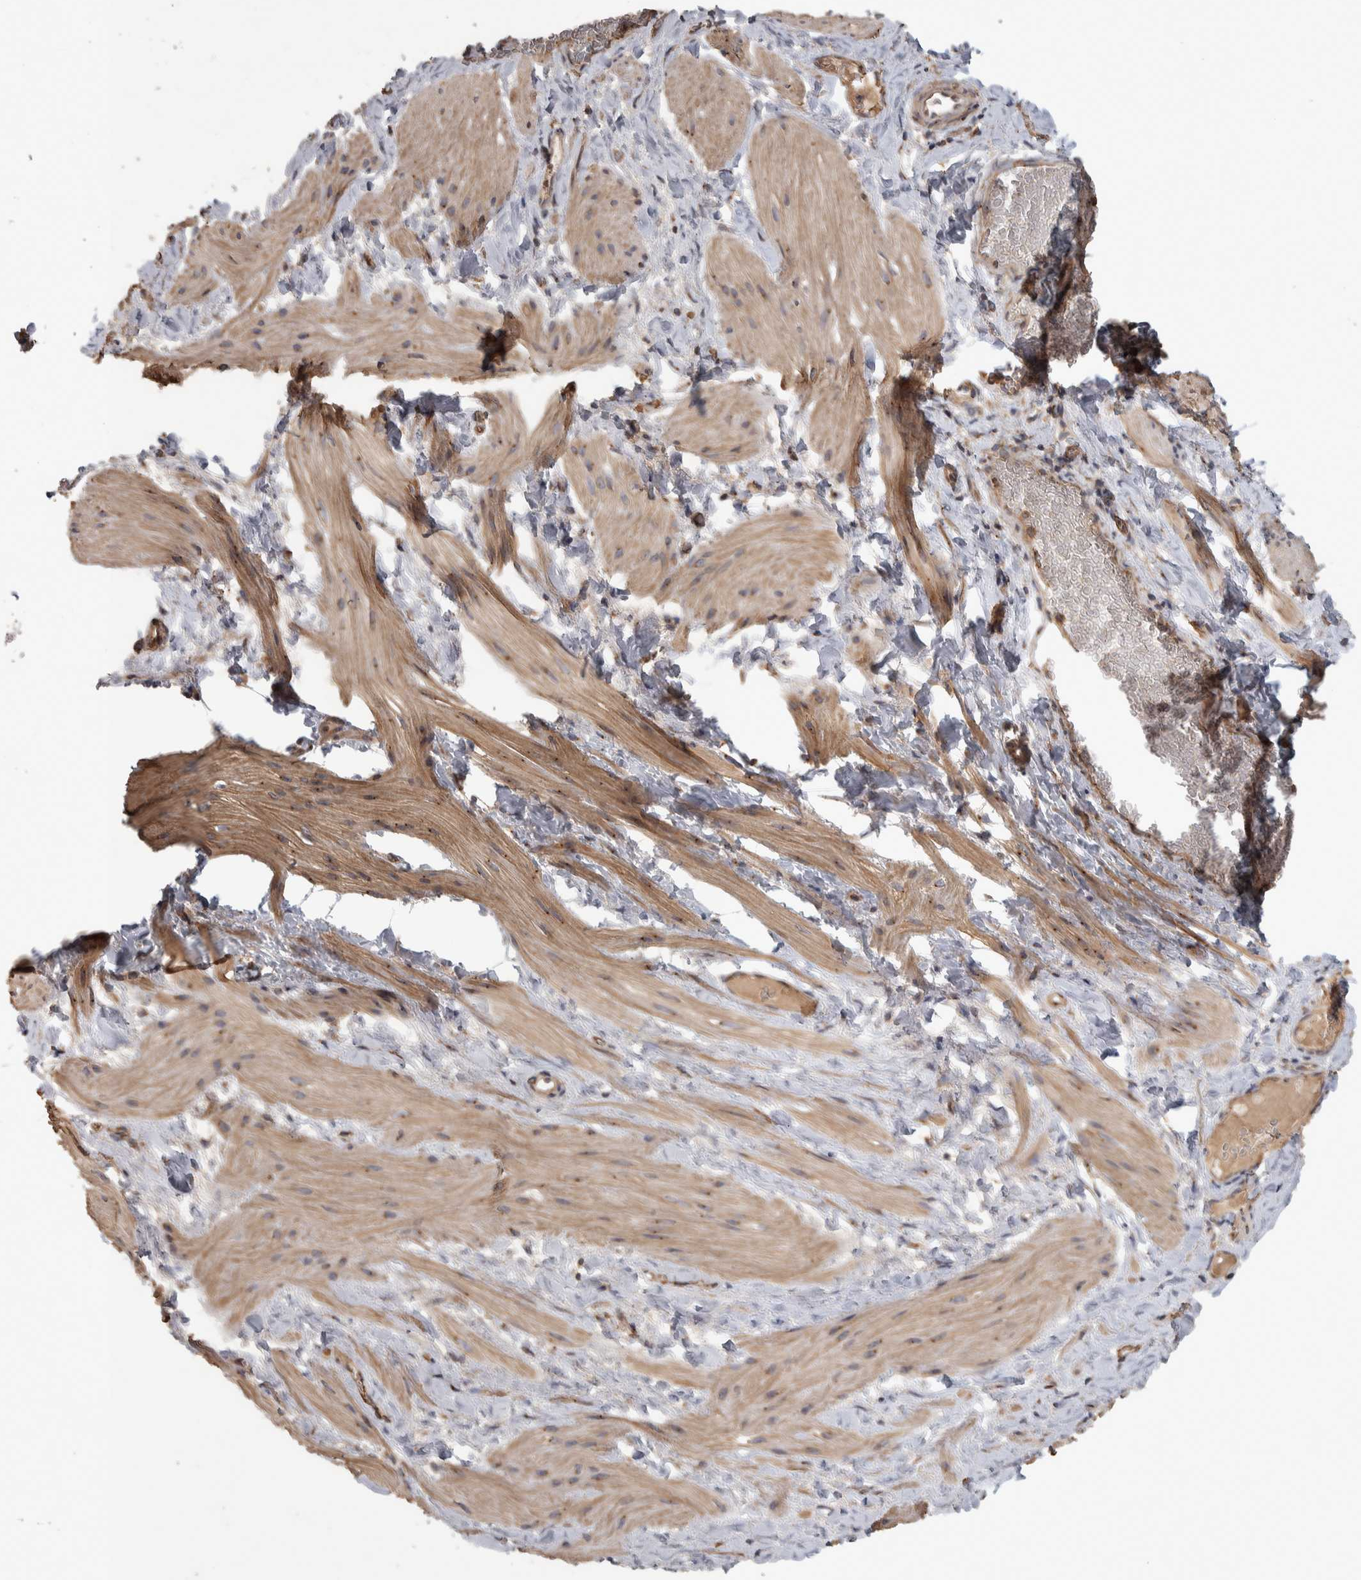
{"staining": {"intensity": "moderate", "quantity": ">75%", "location": "cytoplasmic/membranous"}, "tissue": "smooth muscle", "cell_type": "Smooth muscle cells", "image_type": "normal", "snomed": [{"axis": "morphology", "description": "Normal tissue, NOS"}, {"axis": "topography", "description": "Smooth muscle"}], "caption": "High-power microscopy captured an immunohistochemistry histopathology image of normal smooth muscle, revealing moderate cytoplasmic/membranous staining in approximately >75% of smooth muscle cells.", "gene": "IFRD1", "patient": {"sex": "male", "age": 16}}